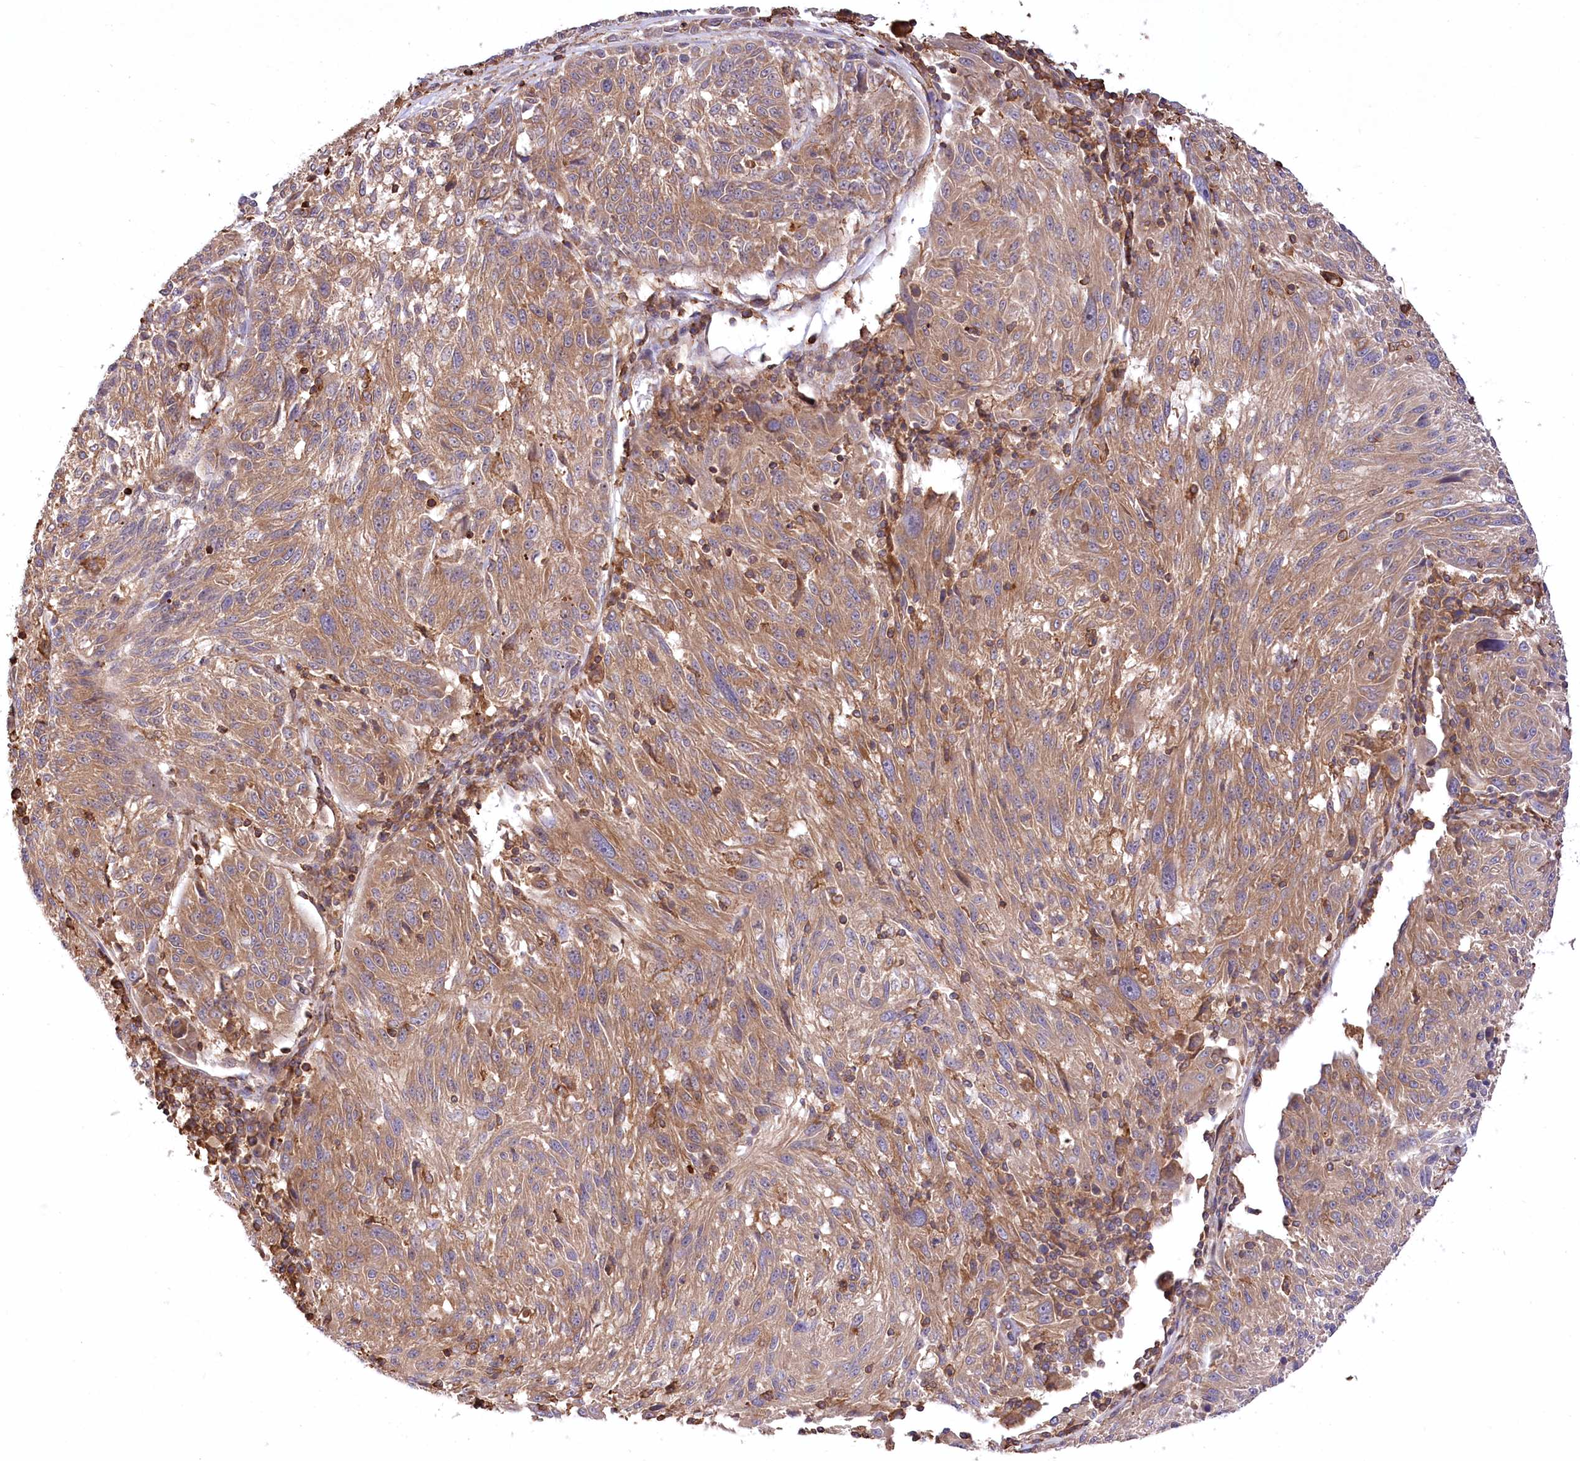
{"staining": {"intensity": "moderate", "quantity": ">75%", "location": "cytoplasmic/membranous"}, "tissue": "melanoma", "cell_type": "Tumor cells", "image_type": "cancer", "snomed": [{"axis": "morphology", "description": "Malignant melanoma, NOS"}, {"axis": "topography", "description": "Skin"}], "caption": "Melanoma was stained to show a protein in brown. There is medium levels of moderate cytoplasmic/membranous staining in about >75% of tumor cells.", "gene": "UMPS", "patient": {"sex": "male", "age": 53}}